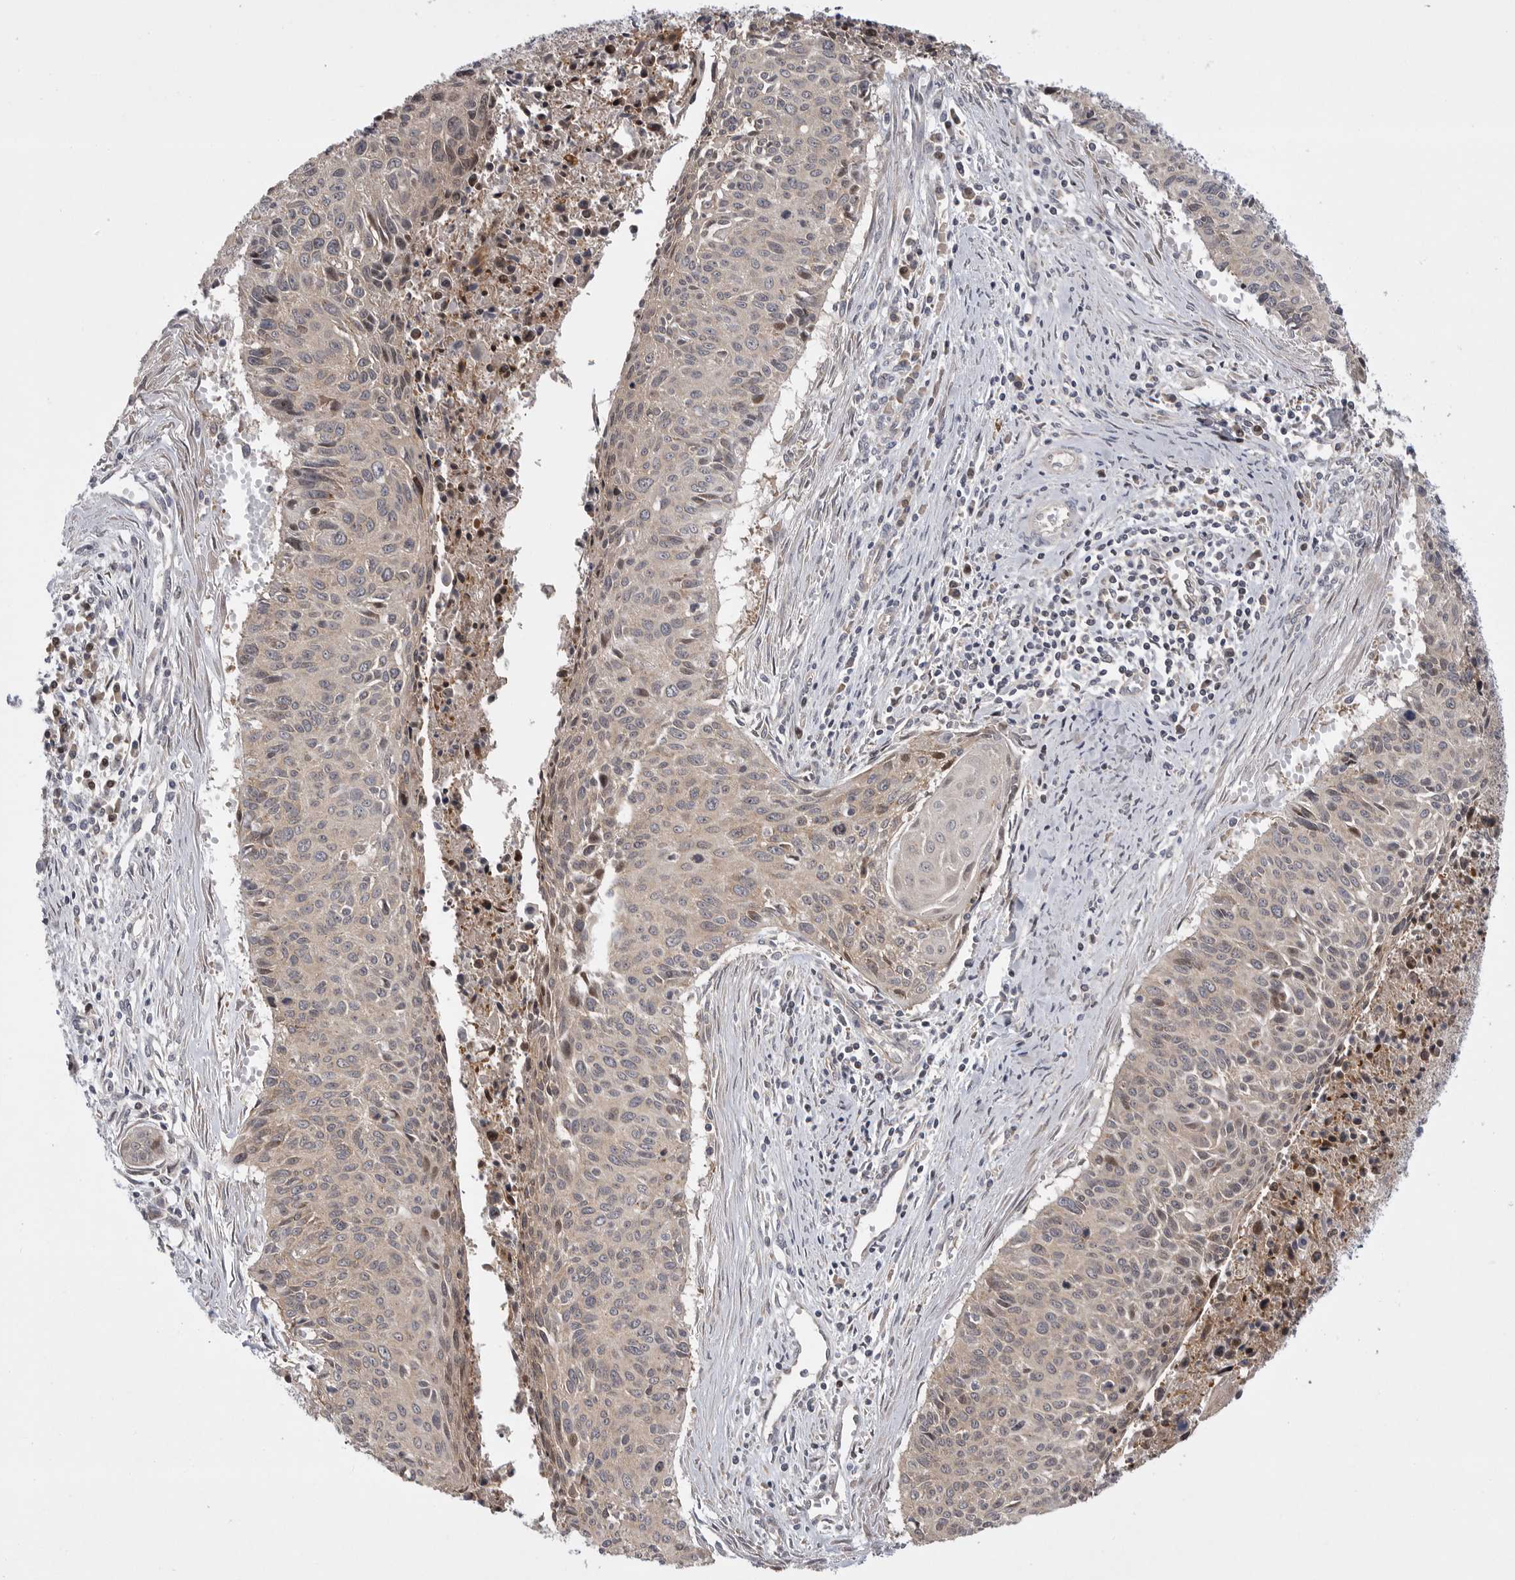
{"staining": {"intensity": "weak", "quantity": ">75%", "location": "cytoplasmic/membranous"}, "tissue": "cervical cancer", "cell_type": "Tumor cells", "image_type": "cancer", "snomed": [{"axis": "morphology", "description": "Squamous cell carcinoma, NOS"}, {"axis": "topography", "description": "Cervix"}], "caption": "Immunohistochemistry (IHC) (DAB) staining of human cervical squamous cell carcinoma displays weak cytoplasmic/membranous protein positivity in about >75% of tumor cells.", "gene": "FBXO43", "patient": {"sex": "female", "age": 55}}